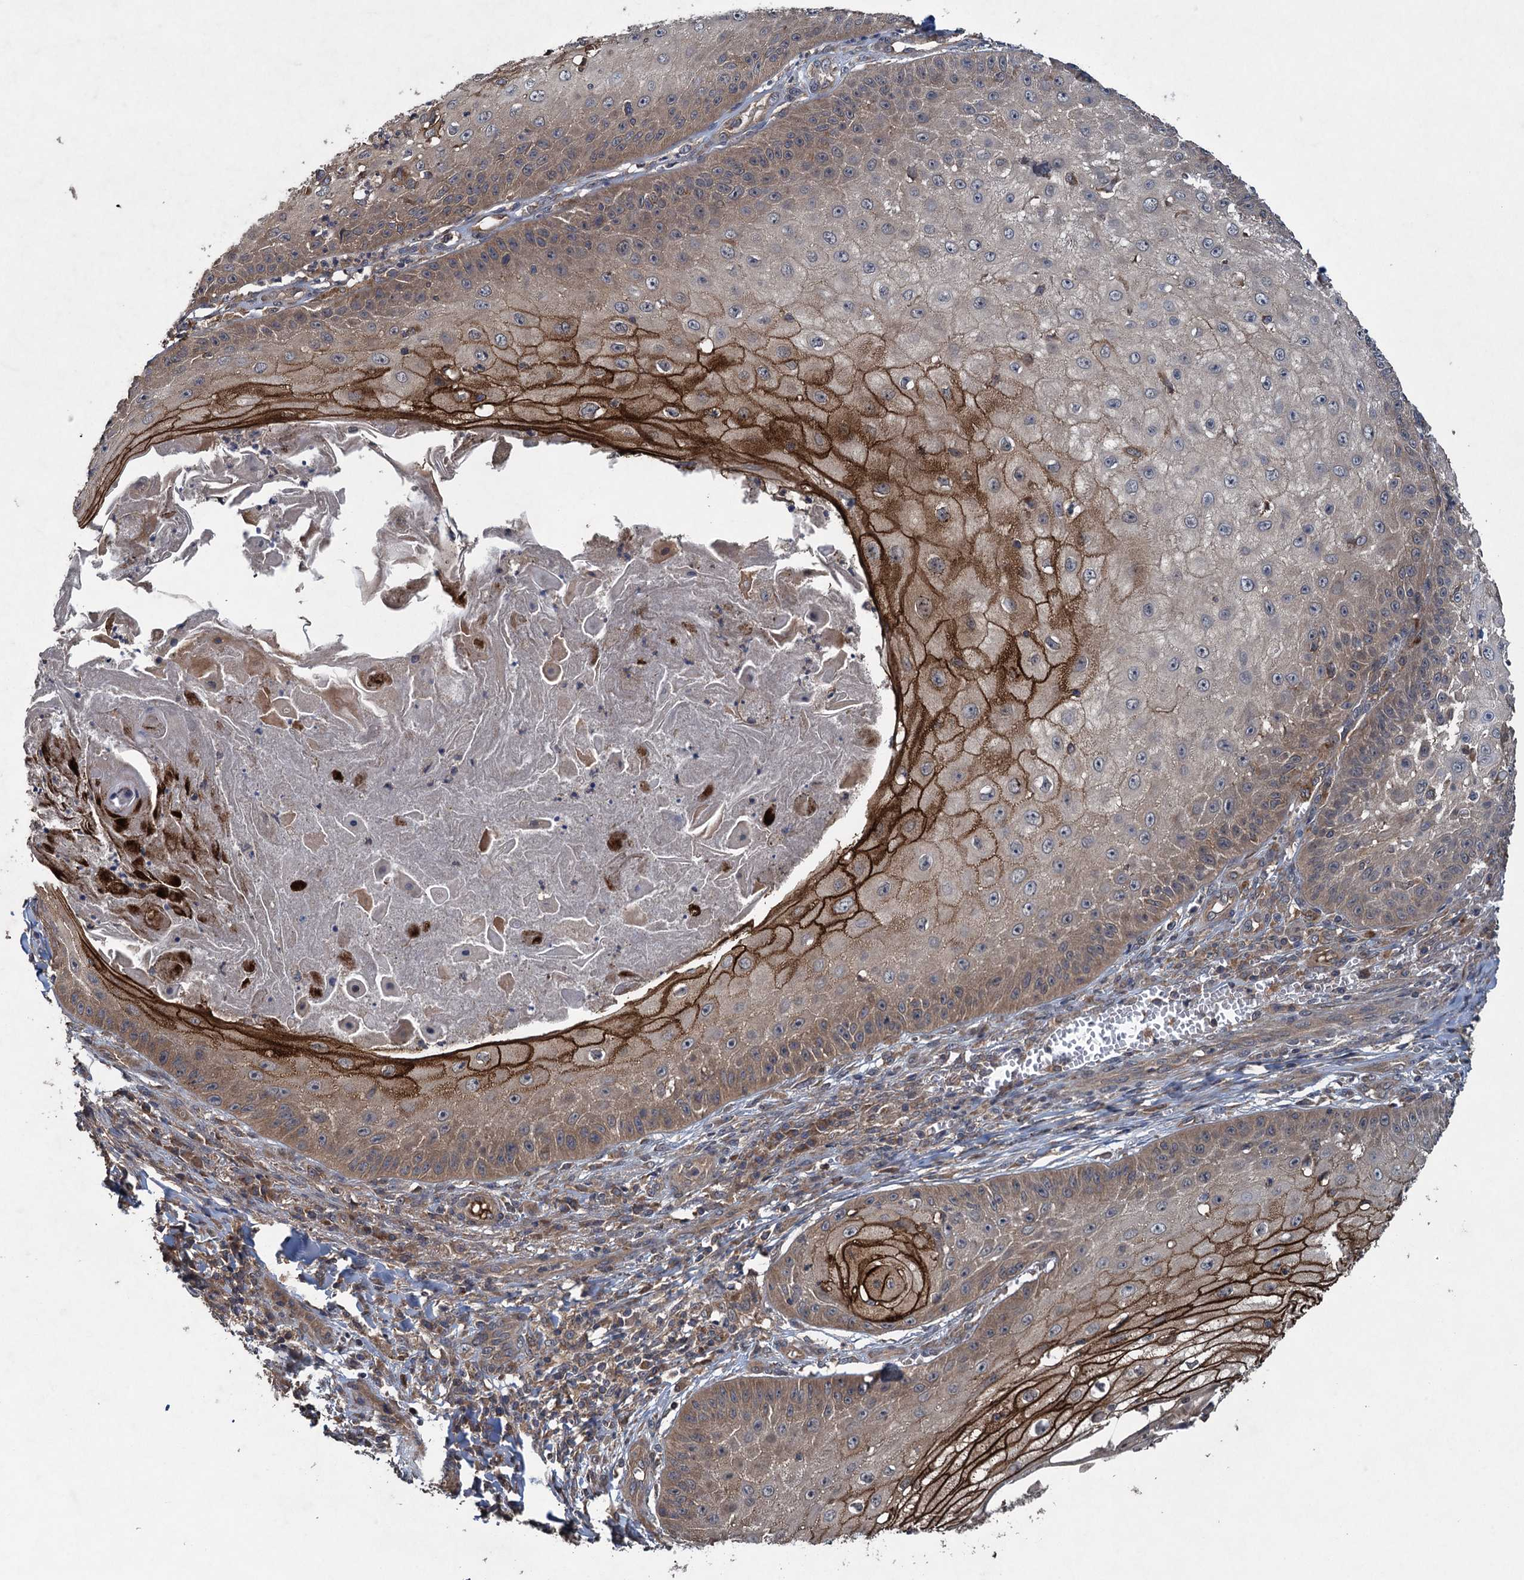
{"staining": {"intensity": "moderate", "quantity": "25%-75%", "location": "cytoplasmic/membranous"}, "tissue": "skin cancer", "cell_type": "Tumor cells", "image_type": "cancer", "snomed": [{"axis": "morphology", "description": "Squamous cell carcinoma, NOS"}, {"axis": "topography", "description": "Skin"}], "caption": "This is an image of IHC staining of skin cancer (squamous cell carcinoma), which shows moderate expression in the cytoplasmic/membranous of tumor cells.", "gene": "CNTN5", "patient": {"sex": "male", "age": 70}}